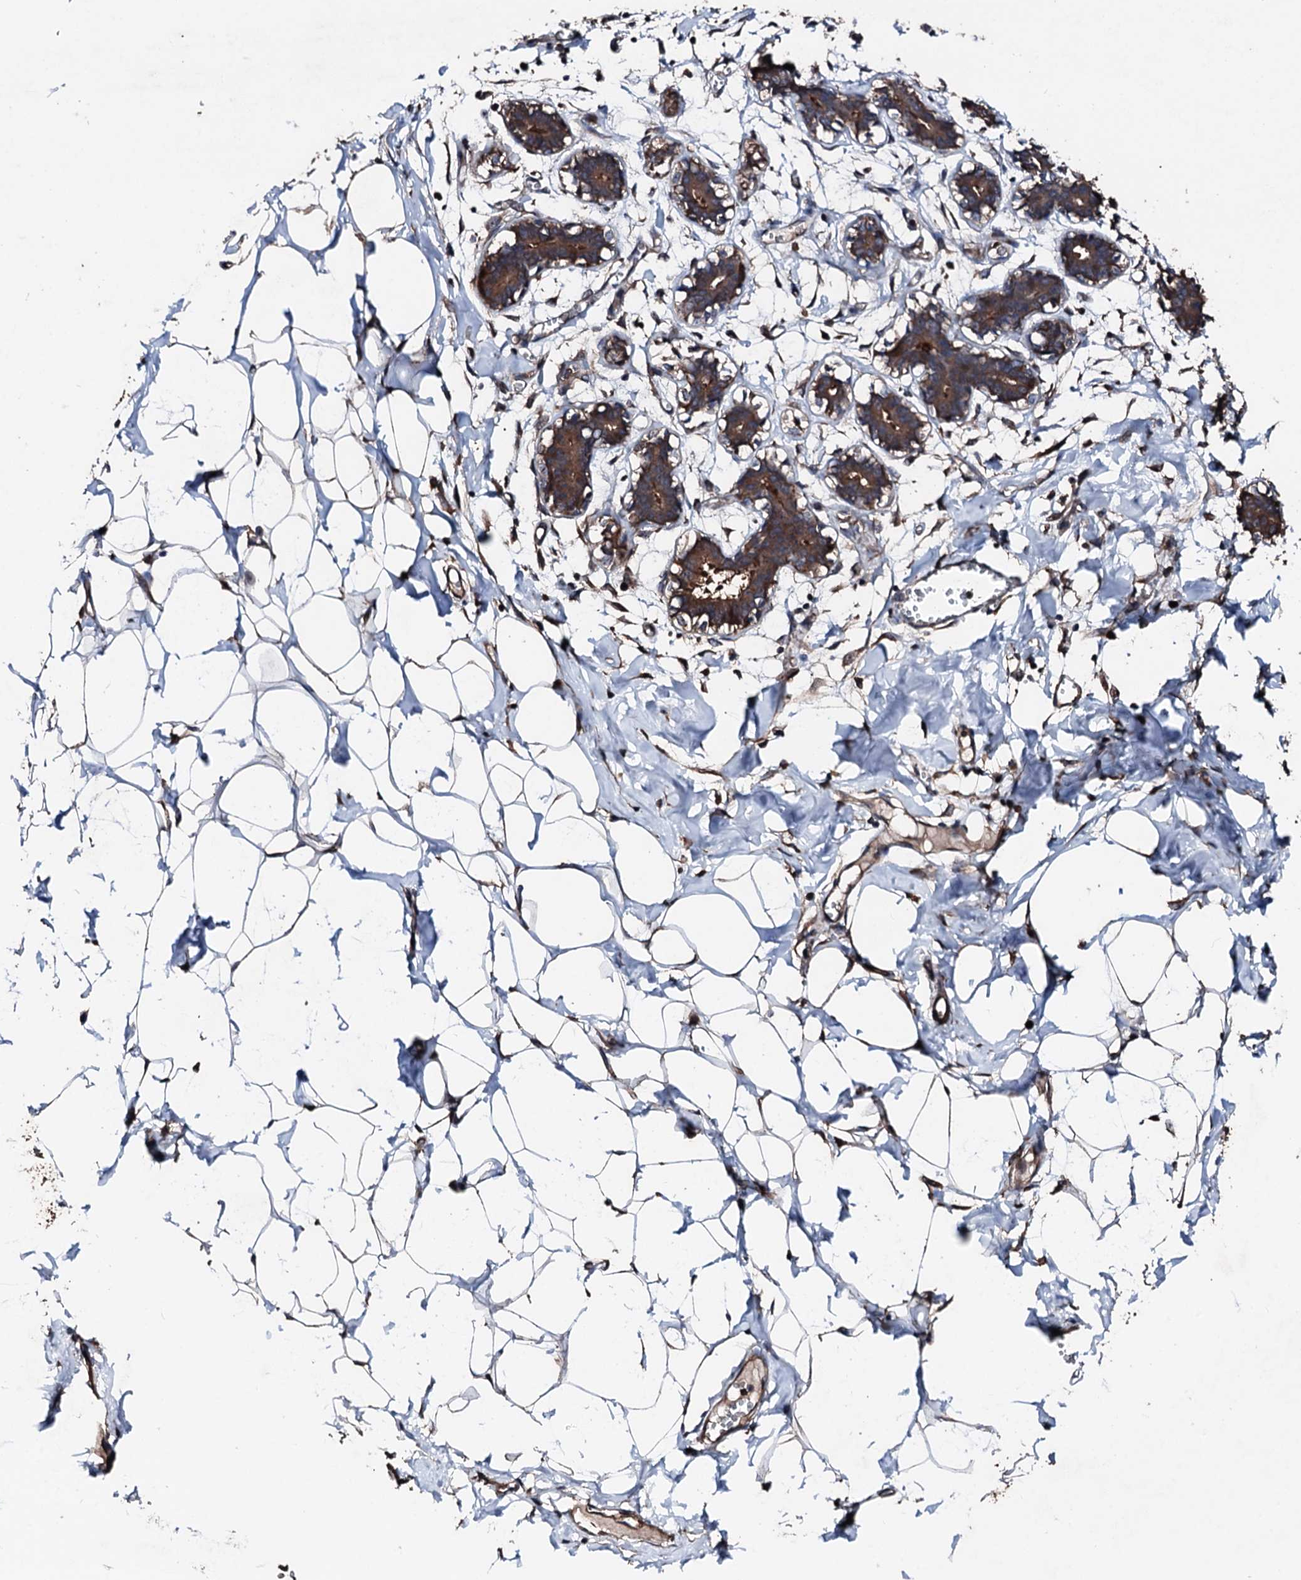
{"staining": {"intensity": "moderate", "quantity": "25%-75%", "location": "cytoplasmic/membranous"}, "tissue": "breast", "cell_type": "Adipocytes", "image_type": "normal", "snomed": [{"axis": "morphology", "description": "Normal tissue, NOS"}, {"axis": "topography", "description": "Breast"}], "caption": "Brown immunohistochemical staining in unremarkable breast displays moderate cytoplasmic/membranous positivity in about 25%-75% of adipocytes. Immunohistochemistry stains the protein in brown and the nuclei are stained blue.", "gene": "KIF18A", "patient": {"sex": "female", "age": 27}}